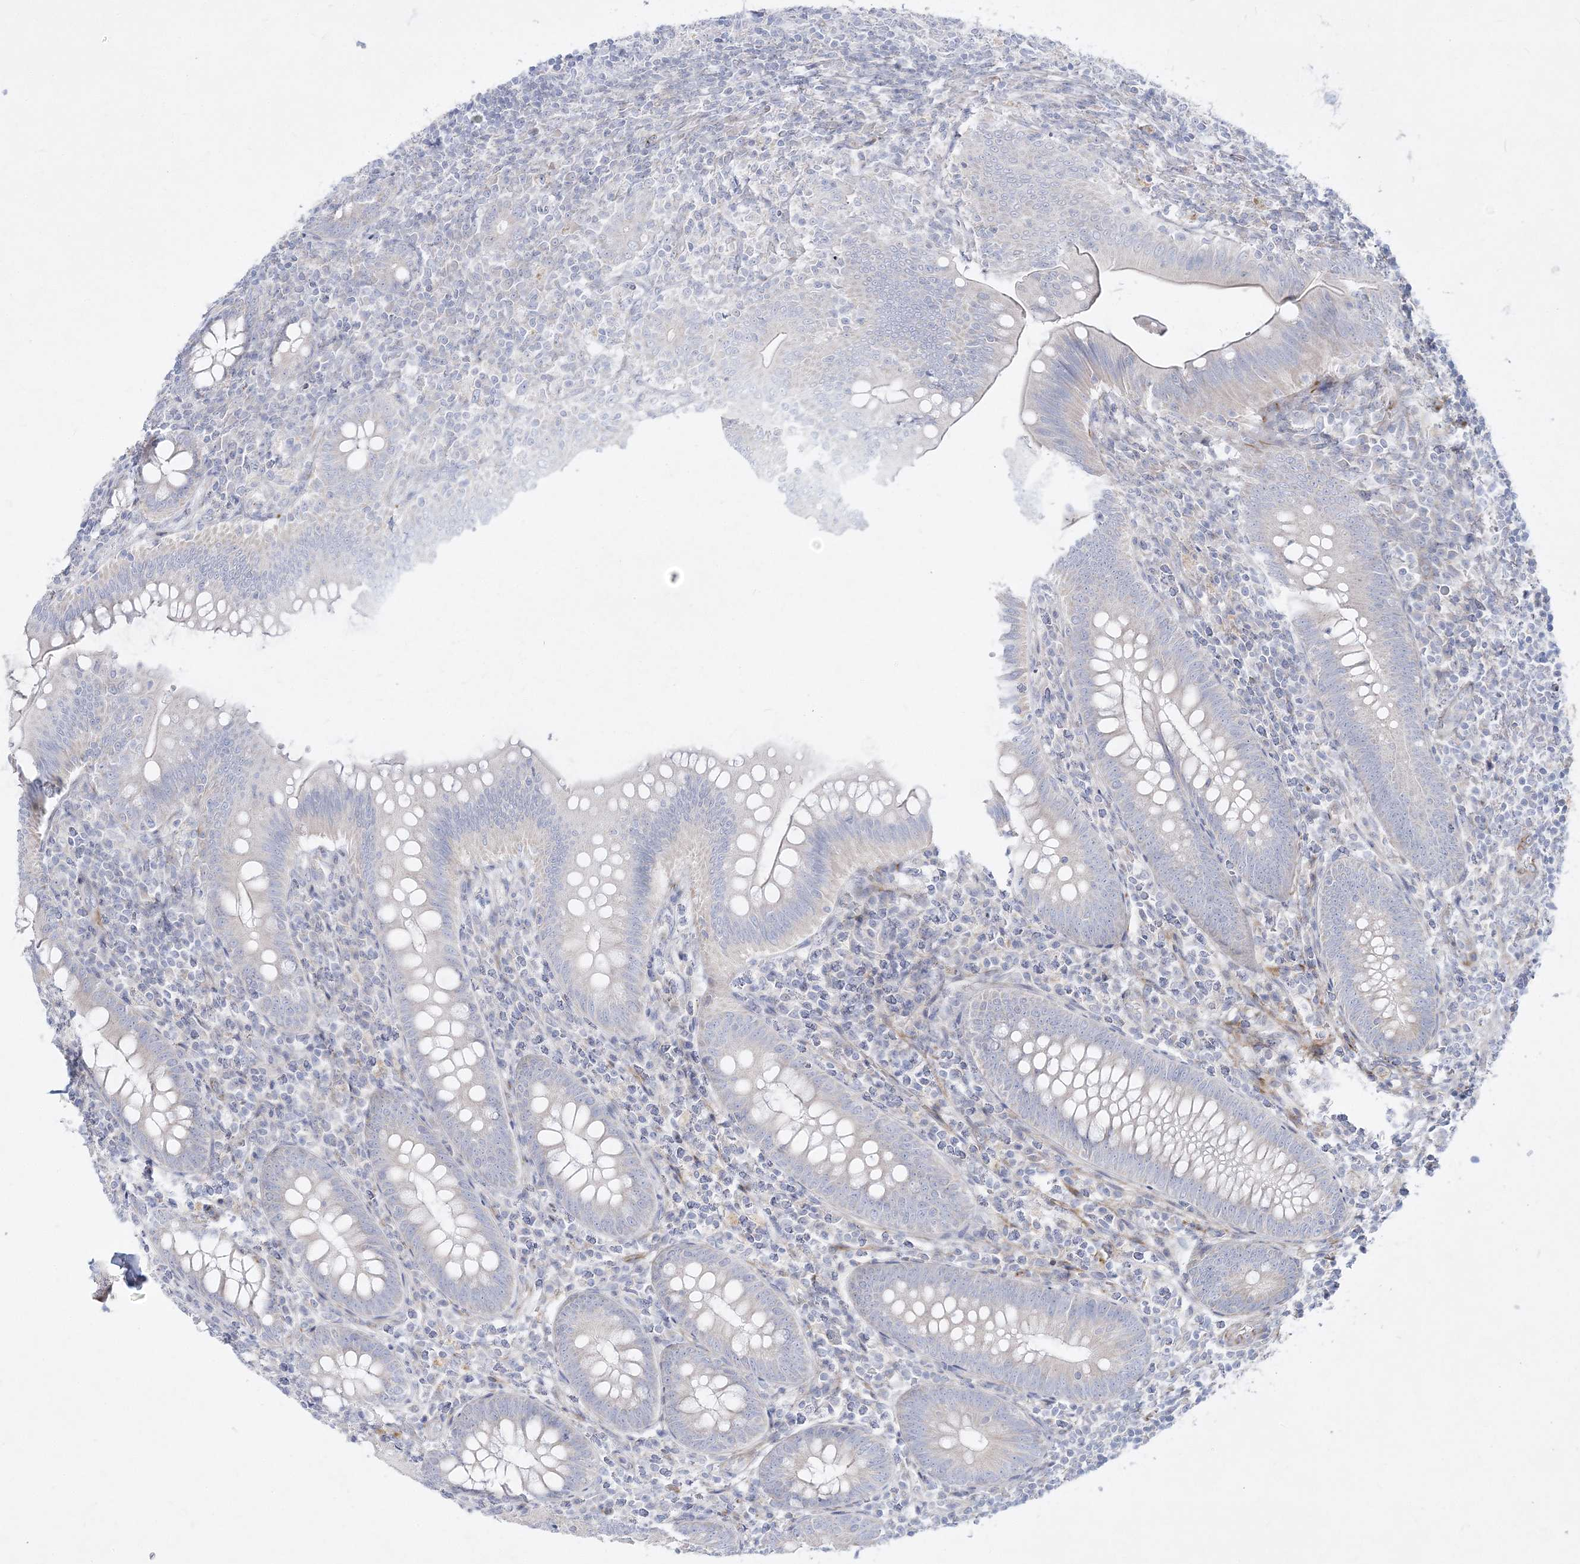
{"staining": {"intensity": "negative", "quantity": "none", "location": "none"}, "tissue": "appendix", "cell_type": "Glandular cells", "image_type": "normal", "snomed": [{"axis": "morphology", "description": "Normal tissue, NOS"}, {"axis": "topography", "description": "Appendix"}], "caption": "An immunohistochemistry (IHC) image of unremarkable appendix is shown. There is no staining in glandular cells of appendix. The staining was performed using DAB to visualize the protein expression in brown, while the nuclei were stained in blue with hematoxylin (Magnification: 20x).", "gene": "GPAT2", "patient": {"sex": "male", "age": 14}}